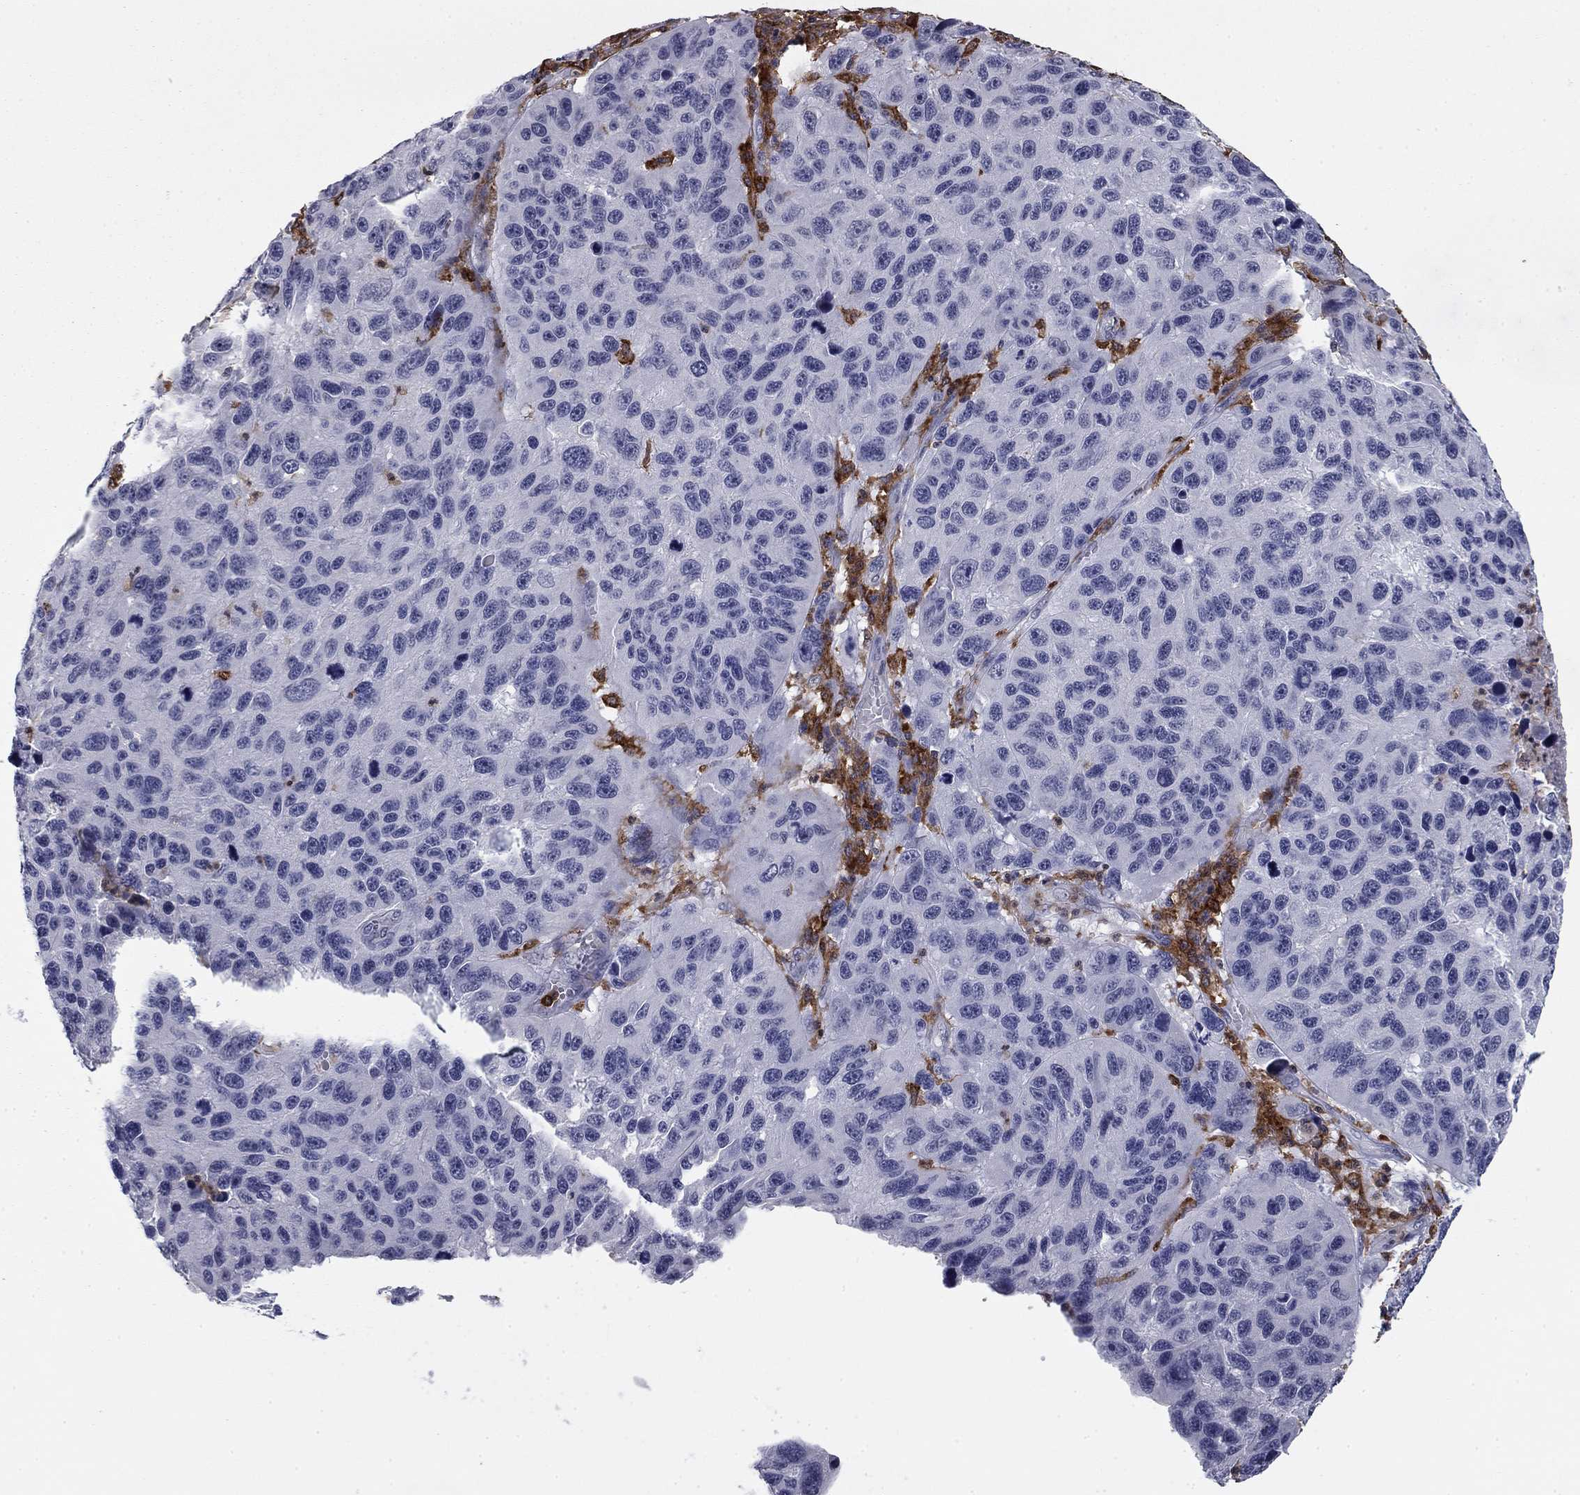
{"staining": {"intensity": "negative", "quantity": "none", "location": "none"}, "tissue": "melanoma", "cell_type": "Tumor cells", "image_type": "cancer", "snomed": [{"axis": "morphology", "description": "Malignant melanoma, NOS"}, {"axis": "topography", "description": "Skin"}], "caption": "A high-resolution histopathology image shows immunohistochemistry (IHC) staining of malignant melanoma, which reveals no significant staining in tumor cells. (DAB IHC, high magnification).", "gene": "PLCB2", "patient": {"sex": "male", "age": 53}}